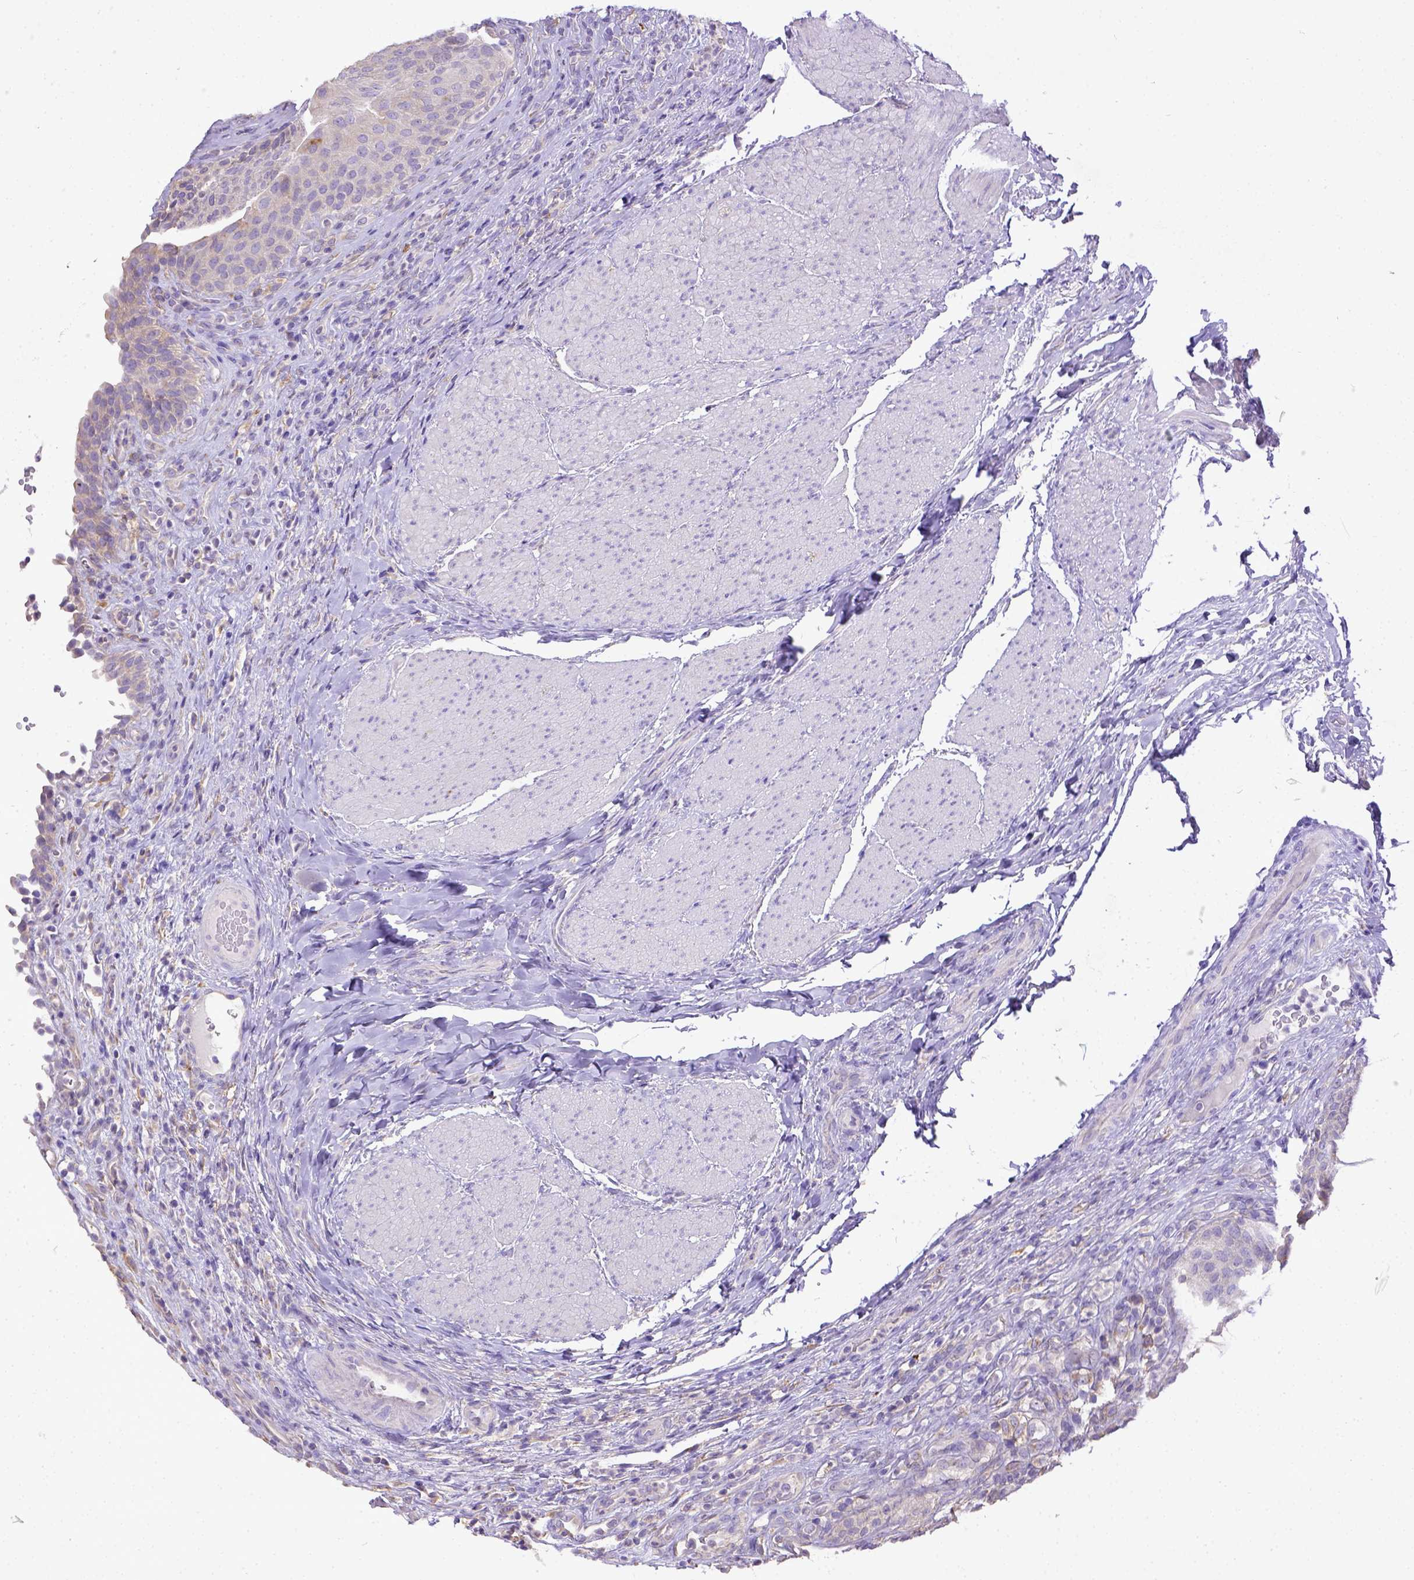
{"staining": {"intensity": "negative", "quantity": "none", "location": "none"}, "tissue": "urinary bladder", "cell_type": "Urothelial cells", "image_type": "normal", "snomed": [{"axis": "morphology", "description": "Normal tissue, NOS"}, {"axis": "topography", "description": "Urinary bladder"}, {"axis": "topography", "description": "Peripheral nerve tissue"}], "caption": "This is an immunohistochemistry image of benign urinary bladder. There is no staining in urothelial cells.", "gene": "CD40", "patient": {"sex": "male", "age": 66}}